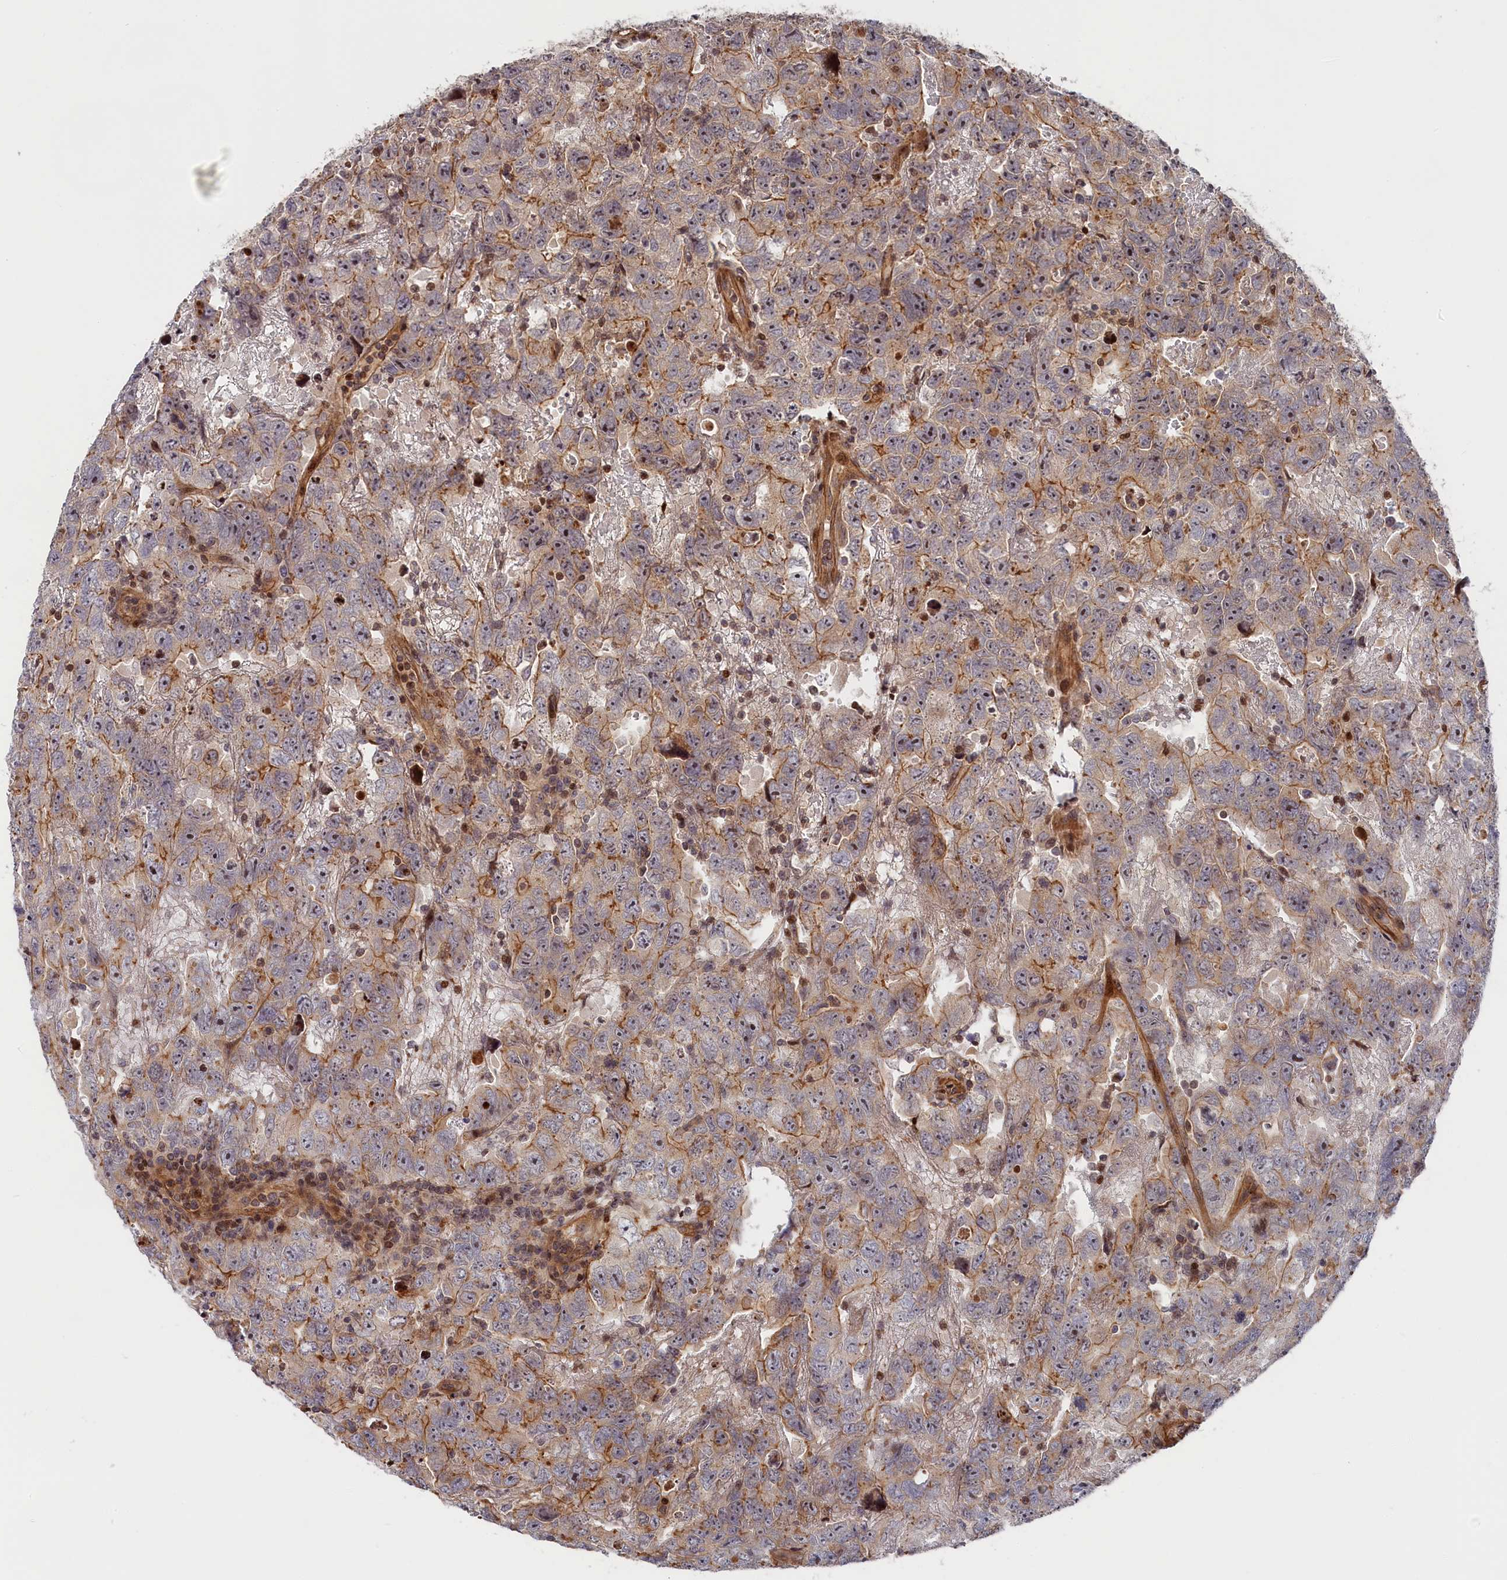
{"staining": {"intensity": "weak", "quantity": "25%-75%", "location": "cytoplasmic/membranous,nuclear"}, "tissue": "testis cancer", "cell_type": "Tumor cells", "image_type": "cancer", "snomed": [{"axis": "morphology", "description": "Carcinoma, Embryonal, NOS"}, {"axis": "topography", "description": "Testis"}], "caption": "A brown stain shows weak cytoplasmic/membranous and nuclear staining of a protein in human embryonal carcinoma (testis) tumor cells. Nuclei are stained in blue.", "gene": "CEP44", "patient": {"sex": "male", "age": 45}}